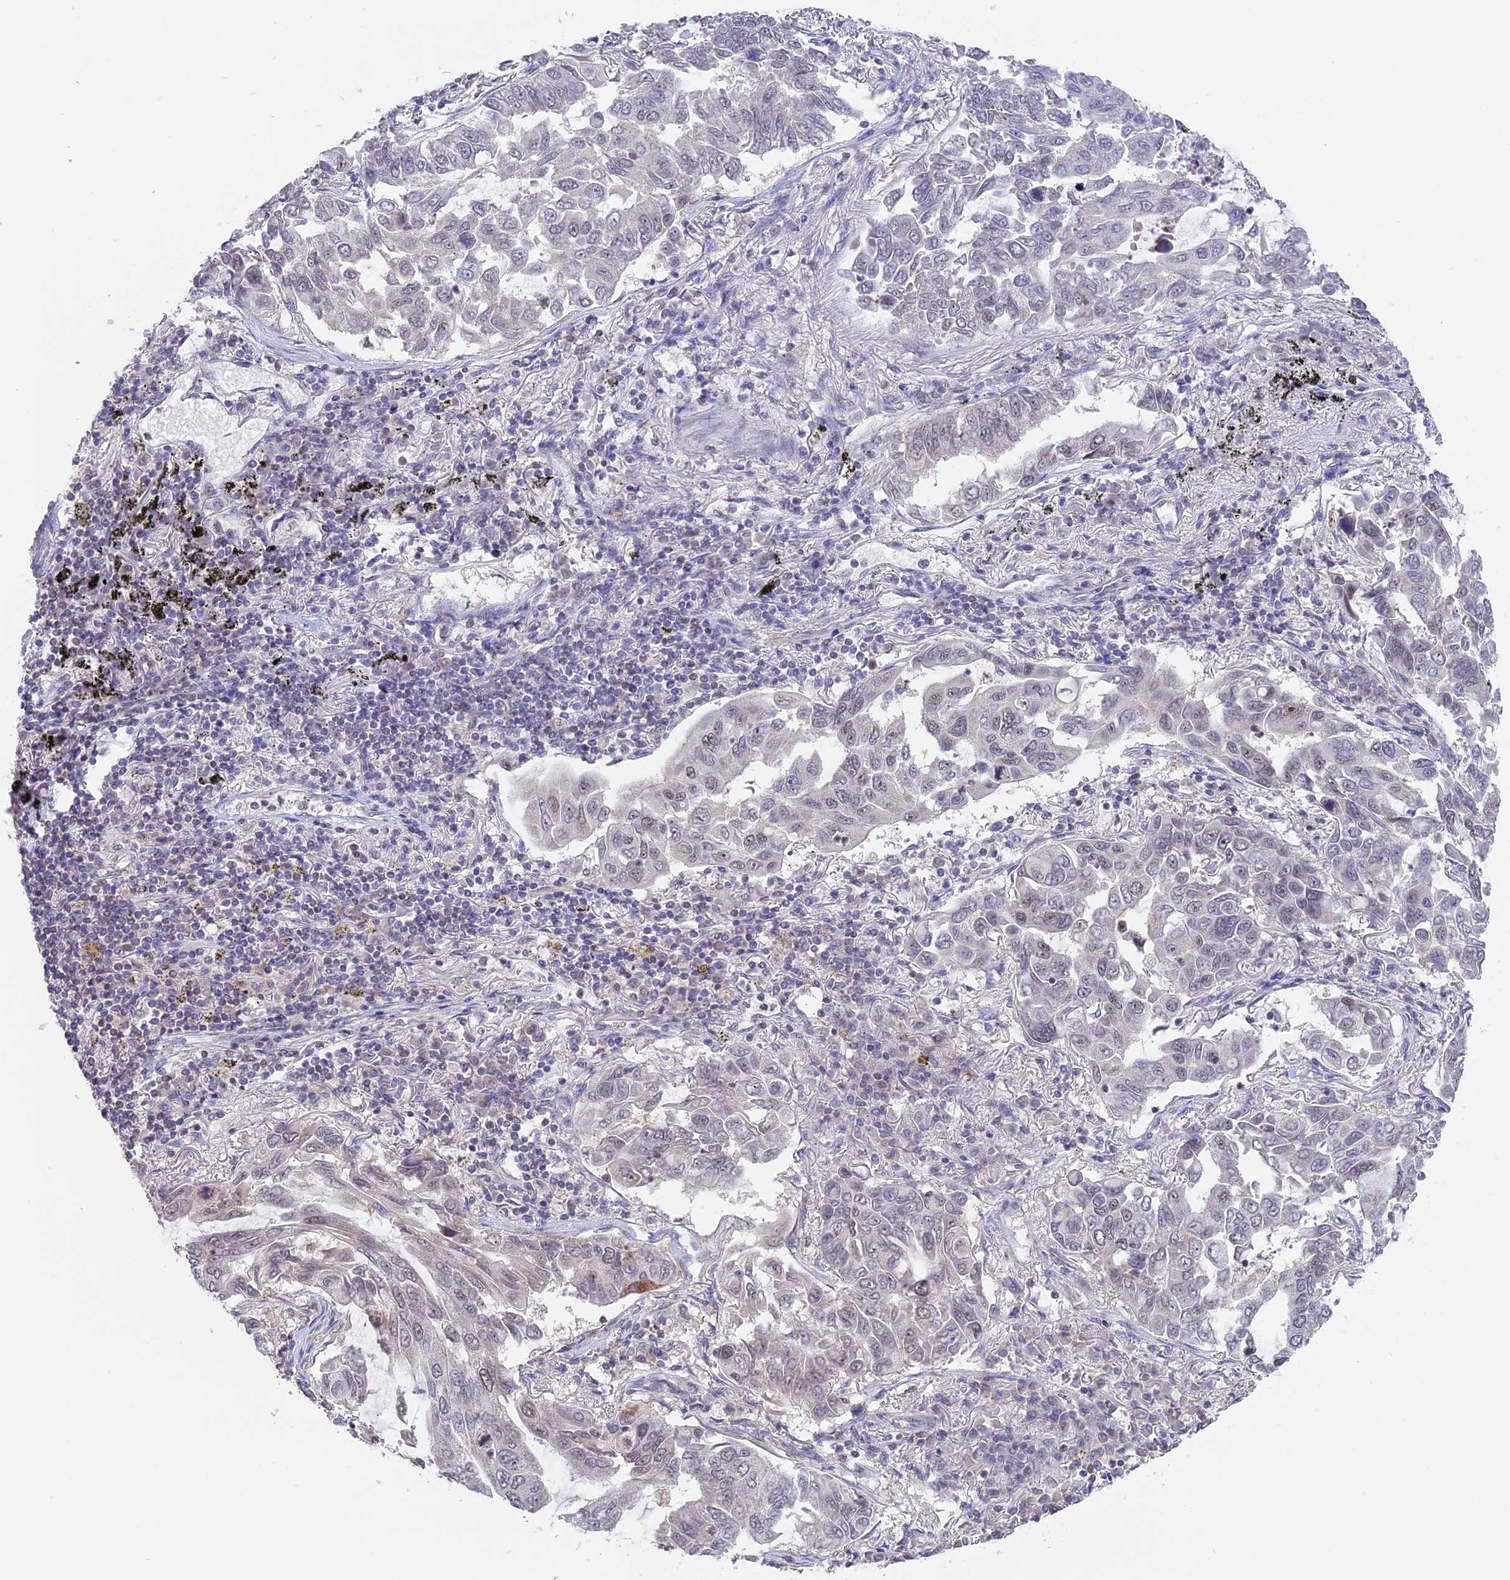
{"staining": {"intensity": "weak", "quantity": "<25%", "location": "nuclear"}, "tissue": "lung cancer", "cell_type": "Tumor cells", "image_type": "cancer", "snomed": [{"axis": "morphology", "description": "Adenocarcinoma, NOS"}, {"axis": "topography", "description": "Lung"}], "caption": "Immunohistochemical staining of human lung cancer shows no significant positivity in tumor cells.", "gene": "RFC5", "patient": {"sex": "male", "age": 64}}